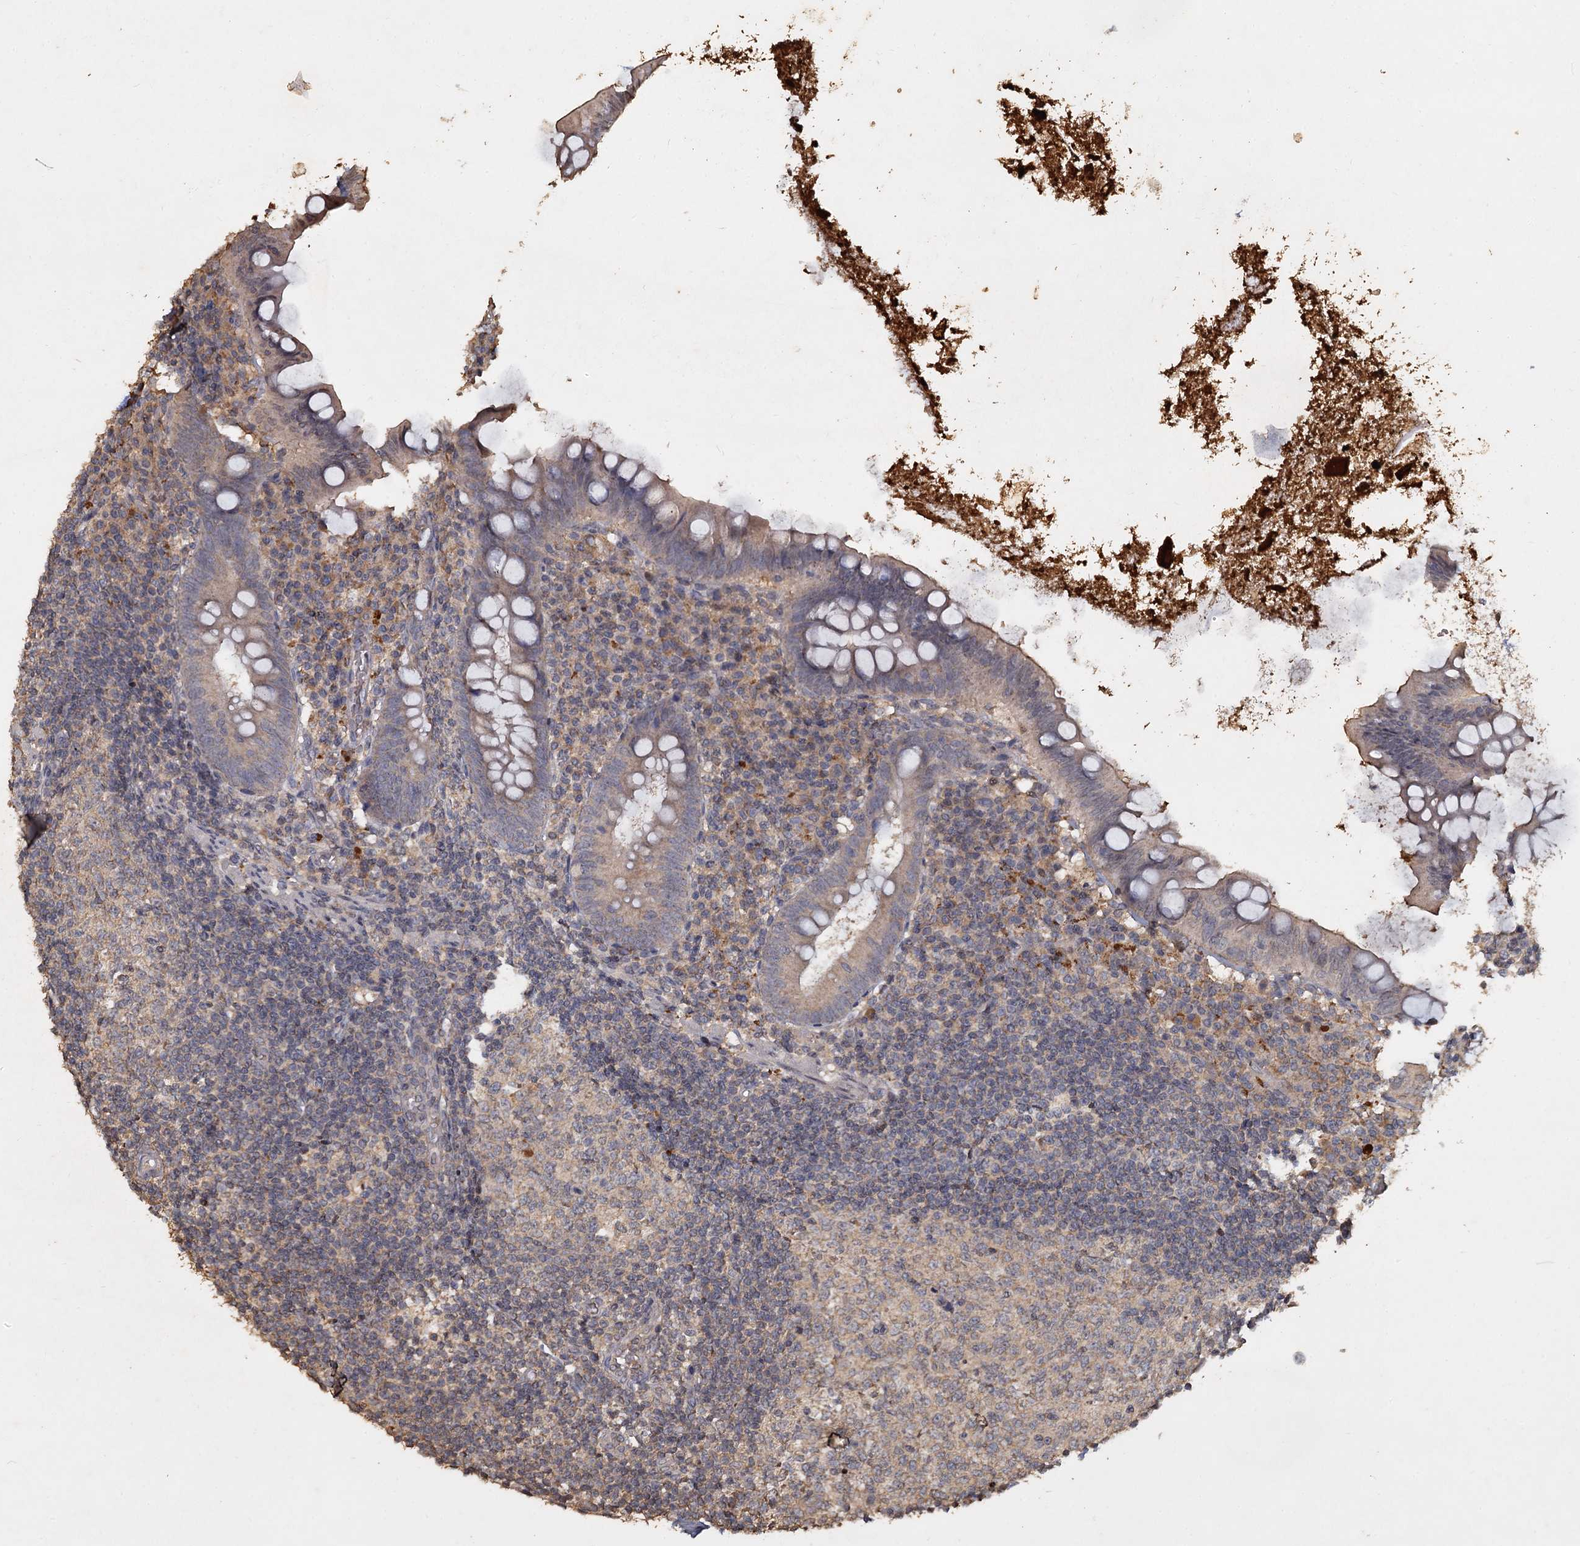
{"staining": {"intensity": "weak", "quantity": "<25%", "location": "cytoplasmic/membranous"}, "tissue": "appendix", "cell_type": "Glandular cells", "image_type": "normal", "snomed": [{"axis": "morphology", "description": "Normal tissue, NOS"}, {"axis": "topography", "description": "Appendix"}], "caption": "A high-resolution micrograph shows immunohistochemistry (IHC) staining of benign appendix, which exhibits no significant positivity in glandular cells. (Brightfield microscopy of DAB immunohistochemistry at high magnification).", "gene": "CCDC61", "patient": {"sex": "female", "age": 51}}